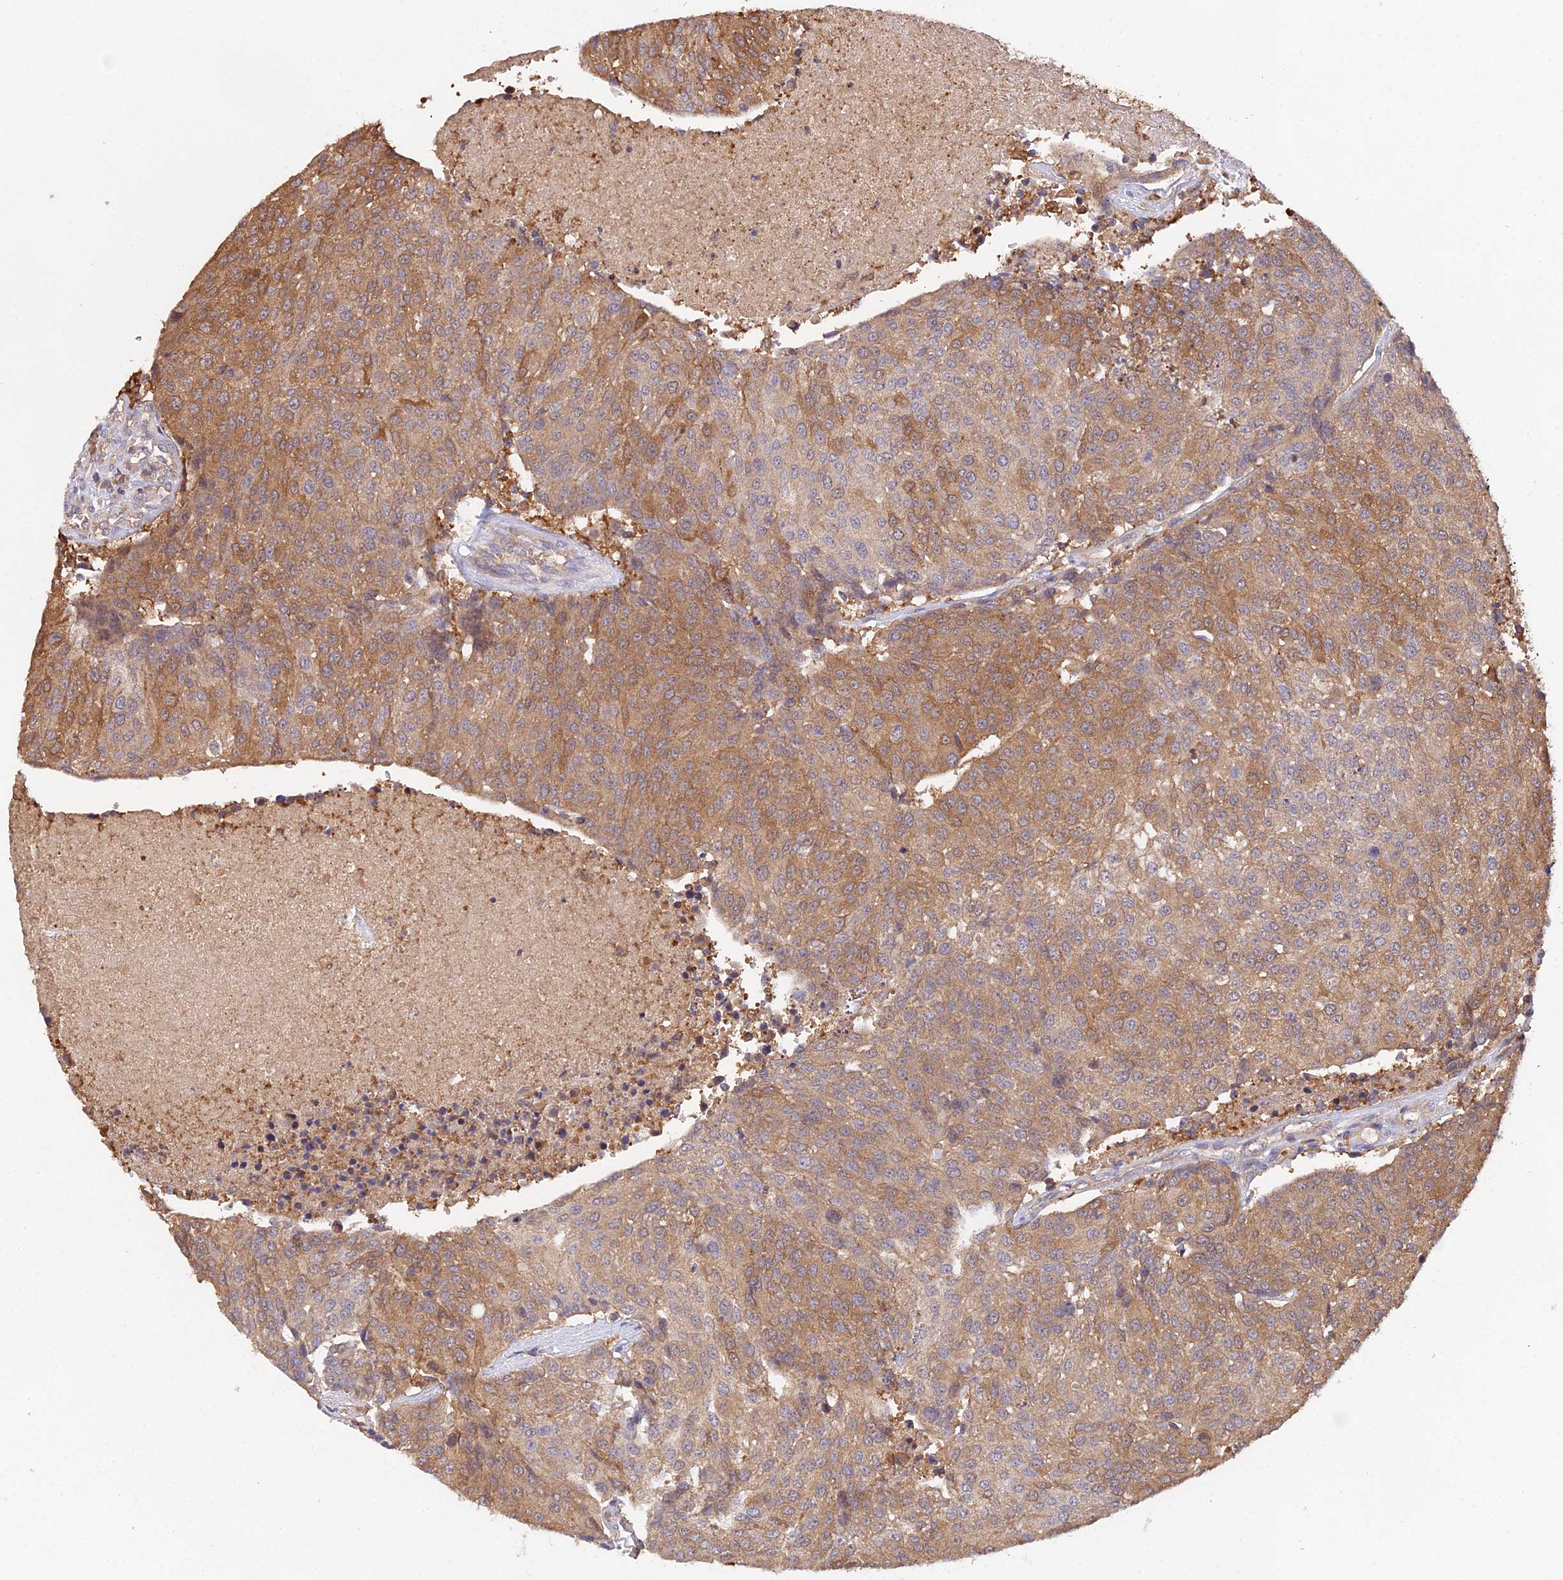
{"staining": {"intensity": "moderate", "quantity": ">75%", "location": "cytoplasmic/membranous"}, "tissue": "urothelial cancer", "cell_type": "Tumor cells", "image_type": "cancer", "snomed": [{"axis": "morphology", "description": "Urothelial carcinoma, High grade"}, {"axis": "topography", "description": "Urinary bladder"}], "caption": "A brown stain highlights moderate cytoplasmic/membranous staining of a protein in high-grade urothelial carcinoma tumor cells. (DAB (3,3'-diaminobenzidine) IHC, brown staining for protein, blue staining for nuclei).", "gene": "FBP1", "patient": {"sex": "female", "age": 85}}